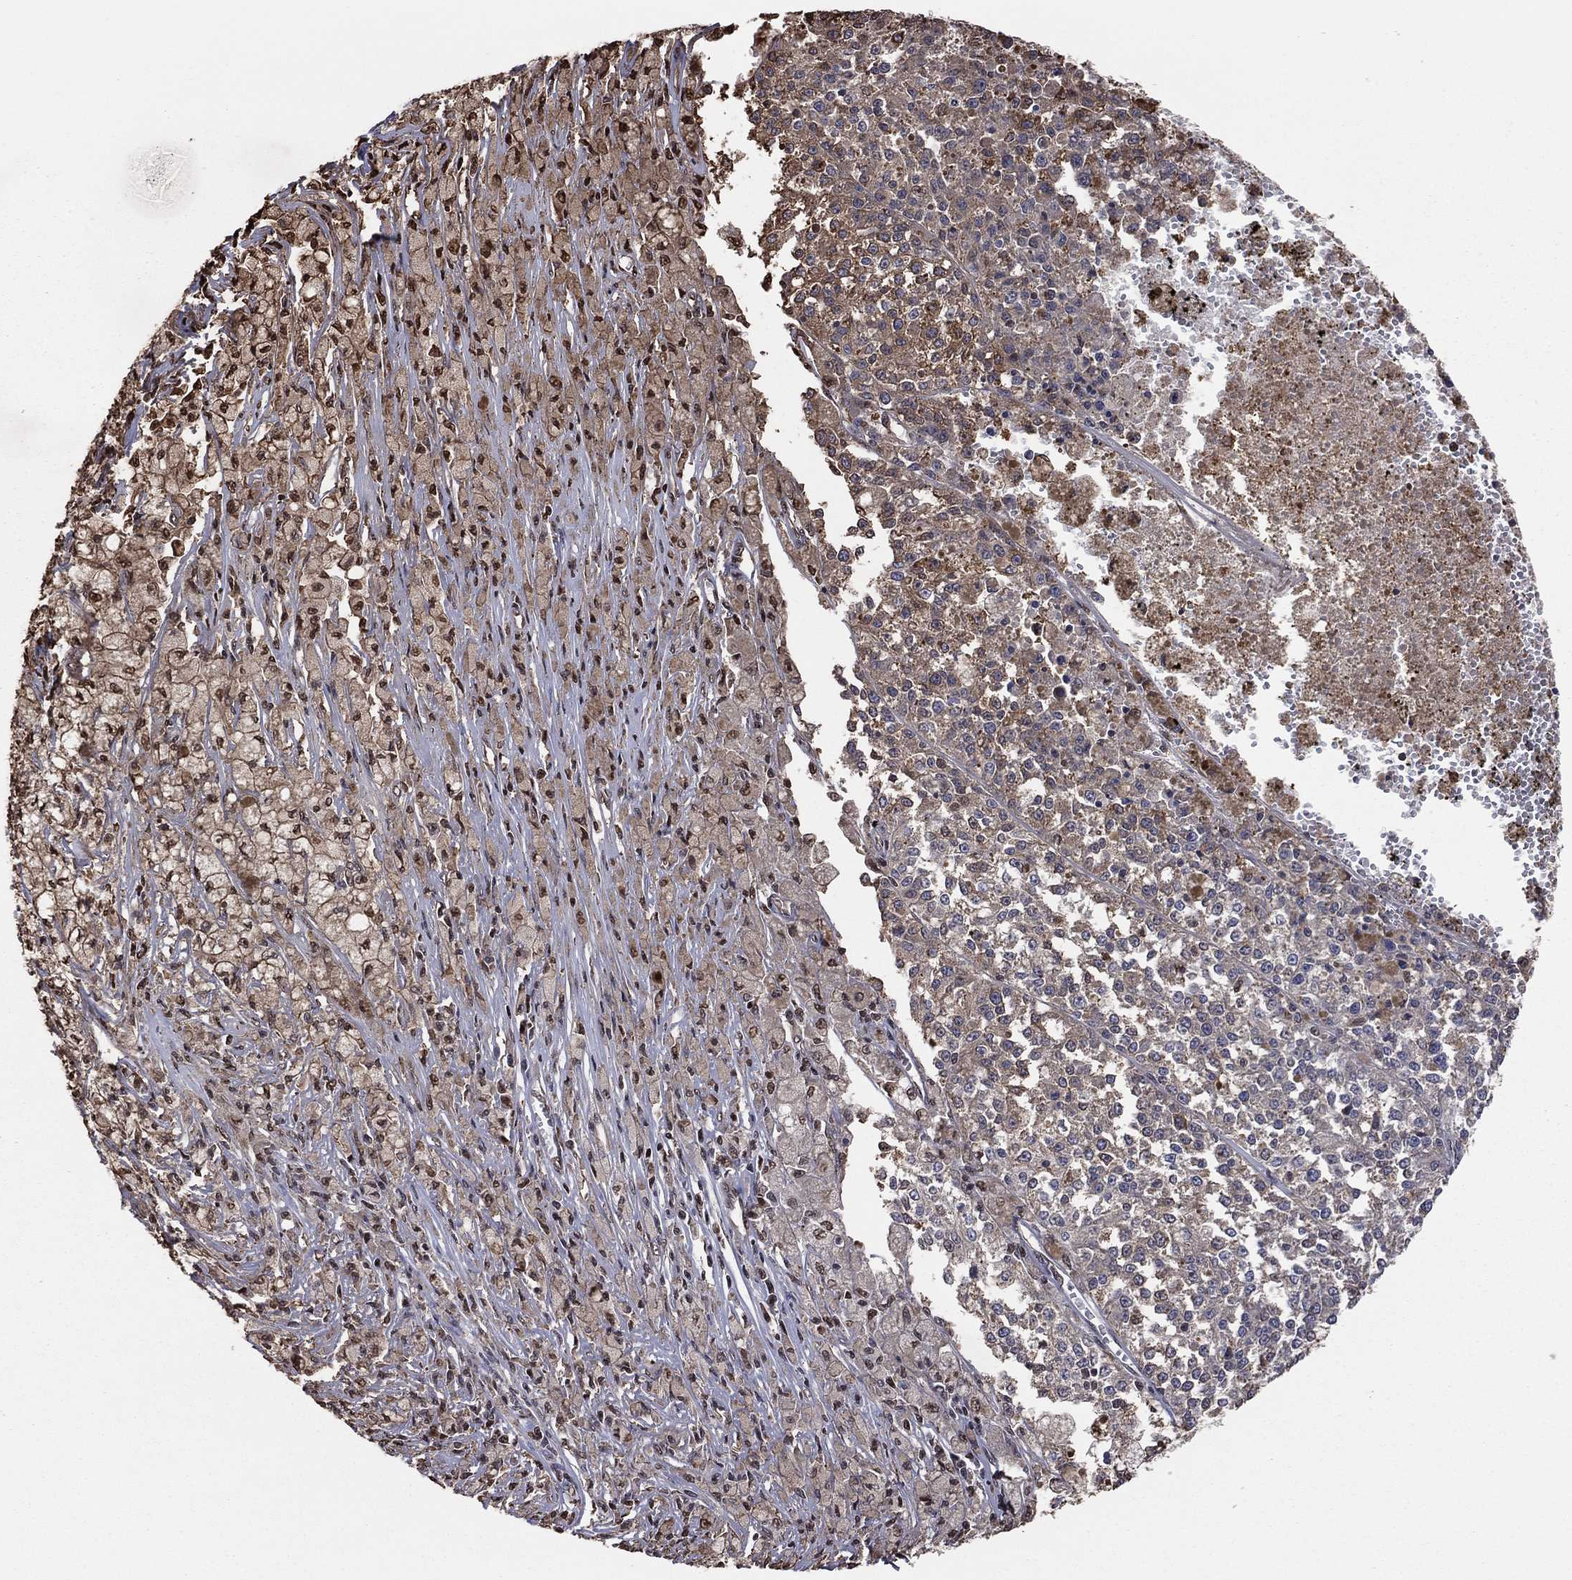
{"staining": {"intensity": "moderate", "quantity": "25%-75%", "location": "cytoplasmic/membranous,nuclear"}, "tissue": "melanoma", "cell_type": "Tumor cells", "image_type": "cancer", "snomed": [{"axis": "morphology", "description": "Malignant melanoma, Metastatic site"}, {"axis": "topography", "description": "Lymph node"}], "caption": "Malignant melanoma (metastatic site) stained with immunohistochemistry (IHC) demonstrates moderate cytoplasmic/membranous and nuclear staining in approximately 25%-75% of tumor cells.", "gene": "GAPDH", "patient": {"sex": "female", "age": 64}}